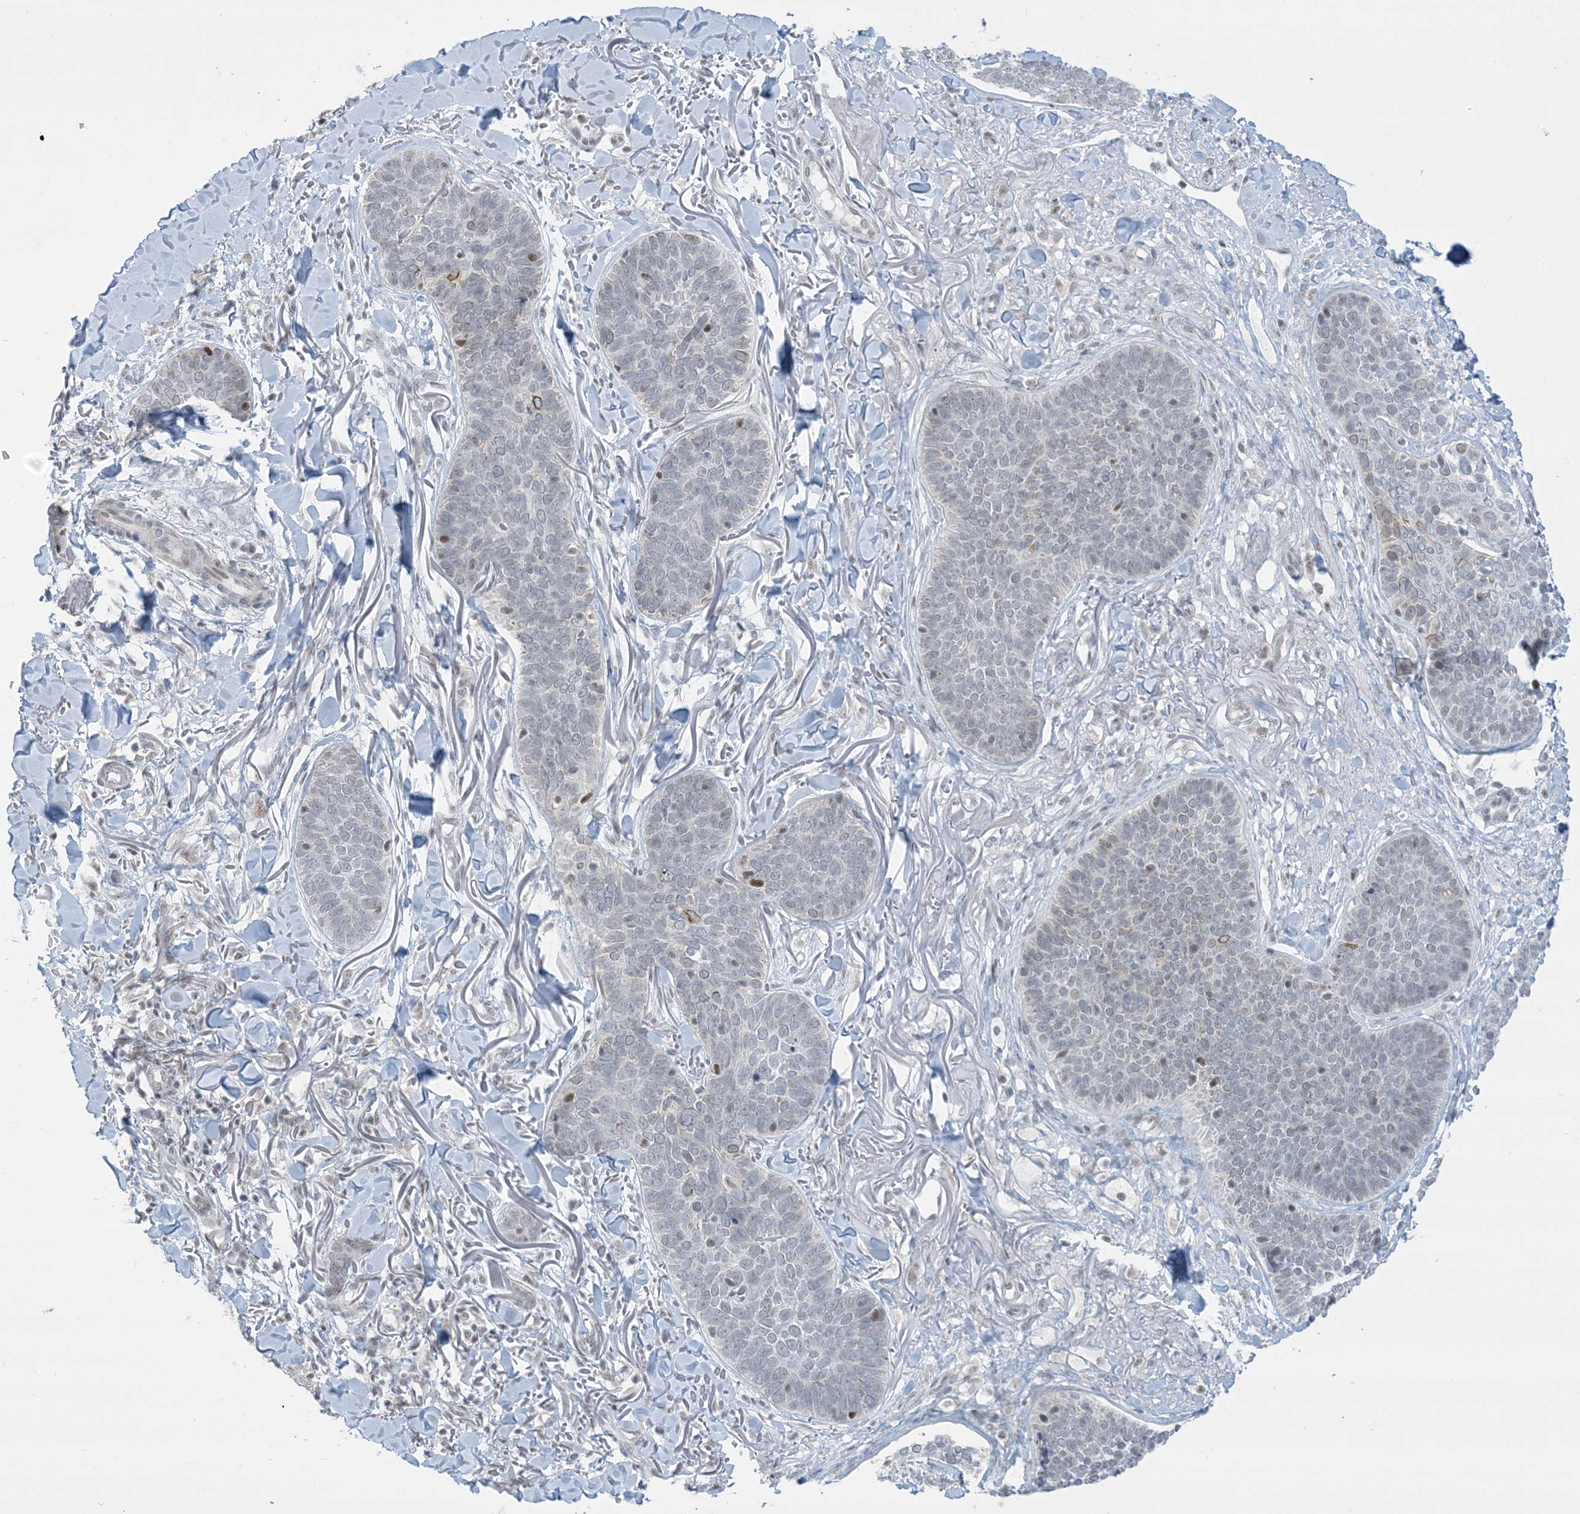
{"staining": {"intensity": "negative", "quantity": "none", "location": "none"}, "tissue": "skin cancer", "cell_type": "Tumor cells", "image_type": "cancer", "snomed": [{"axis": "morphology", "description": "Basal cell carcinoma"}, {"axis": "topography", "description": "Skin"}], "caption": "This is a image of immunohistochemistry staining of basal cell carcinoma (skin), which shows no expression in tumor cells.", "gene": "TFPT", "patient": {"sex": "male", "age": 85}}